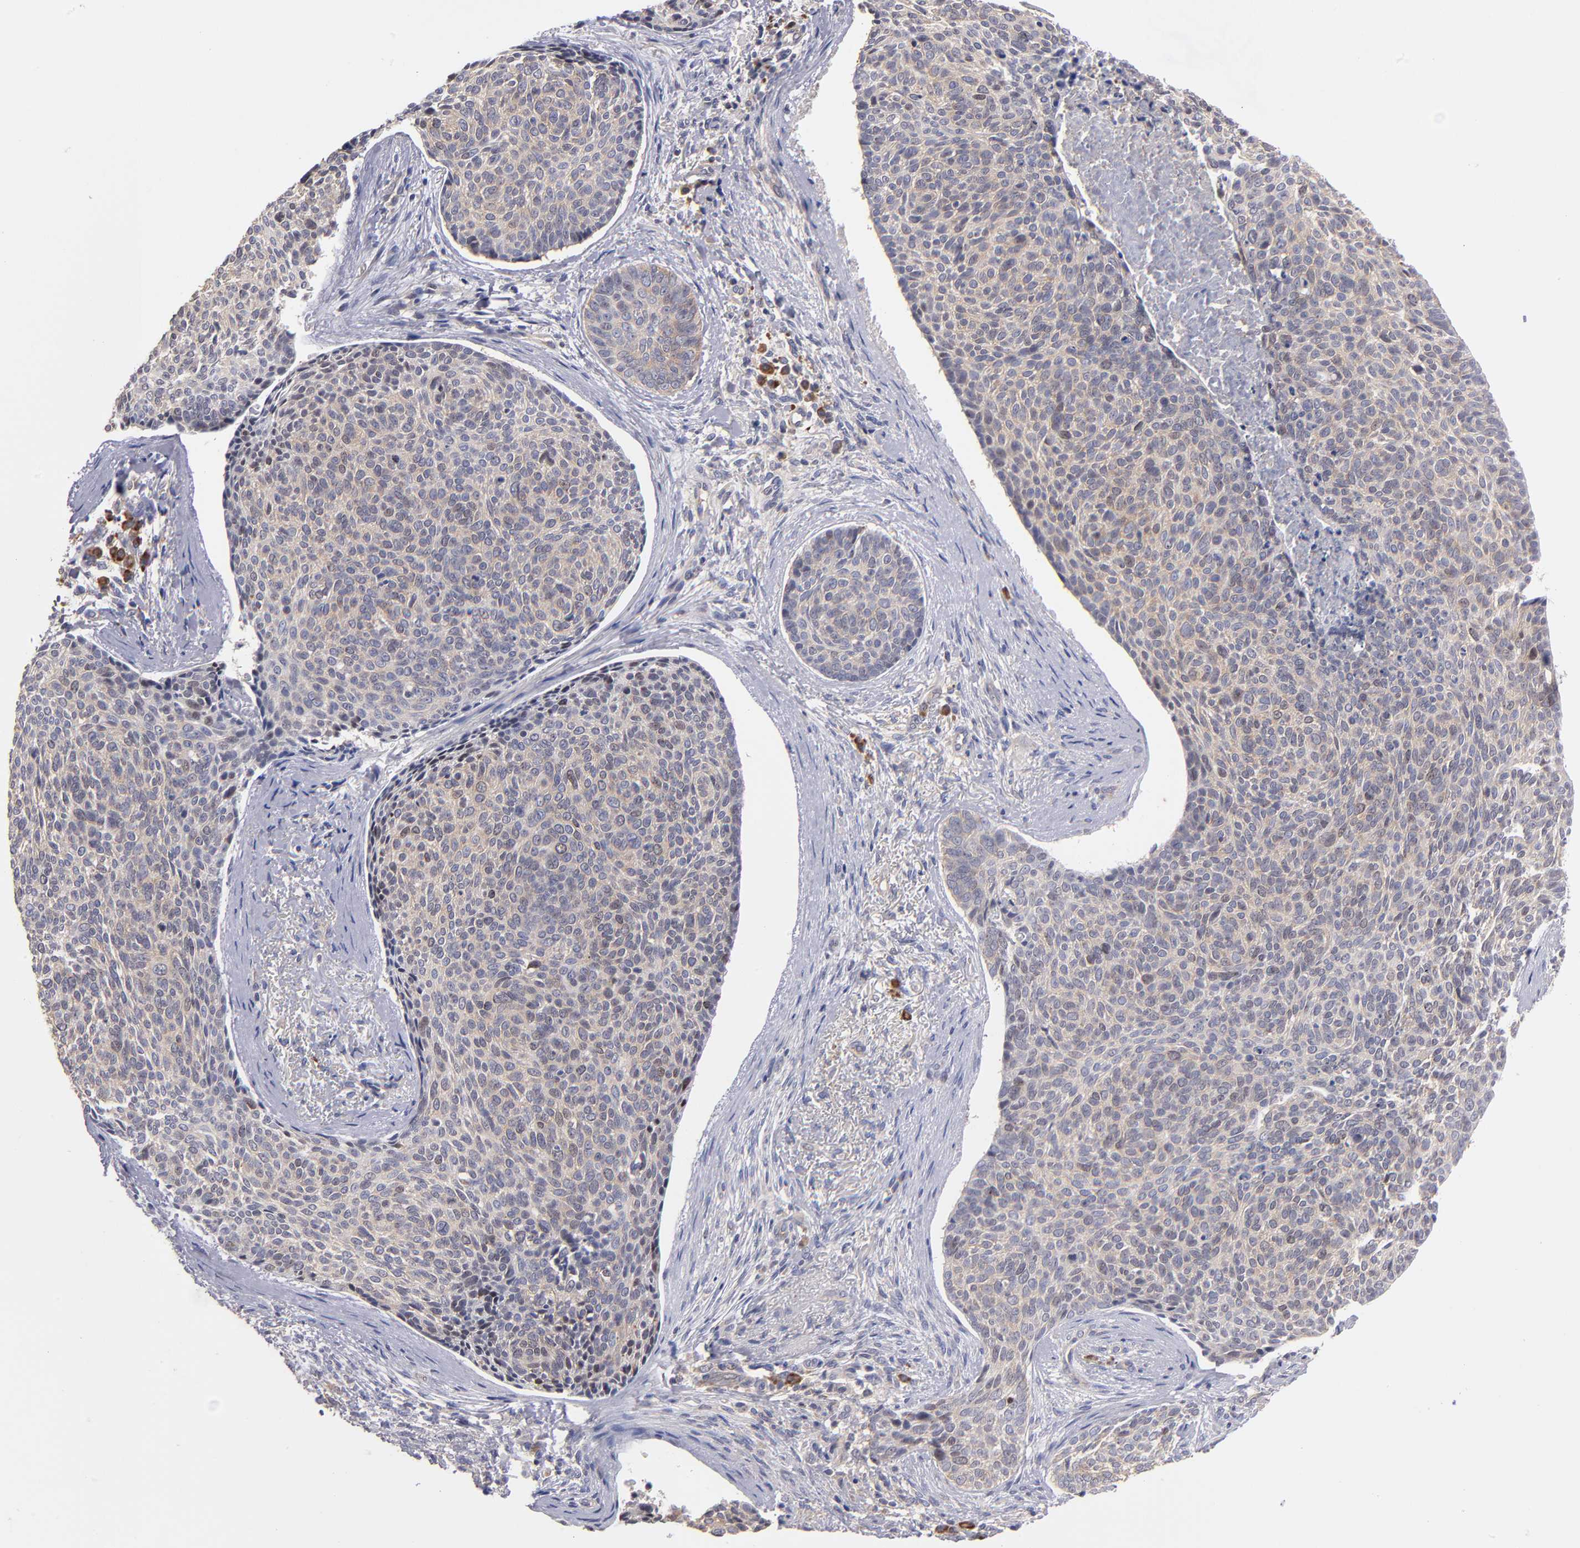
{"staining": {"intensity": "weak", "quantity": ">75%", "location": "cytoplasmic/membranous"}, "tissue": "skin cancer", "cell_type": "Tumor cells", "image_type": "cancer", "snomed": [{"axis": "morphology", "description": "Normal tissue, NOS"}, {"axis": "morphology", "description": "Basal cell carcinoma"}, {"axis": "topography", "description": "Skin"}], "caption": "IHC staining of basal cell carcinoma (skin), which exhibits low levels of weak cytoplasmic/membranous positivity in about >75% of tumor cells indicating weak cytoplasmic/membranous protein positivity. The staining was performed using DAB (brown) for protein detection and nuclei were counterstained in hematoxylin (blue).", "gene": "EIF3L", "patient": {"sex": "female", "age": 57}}